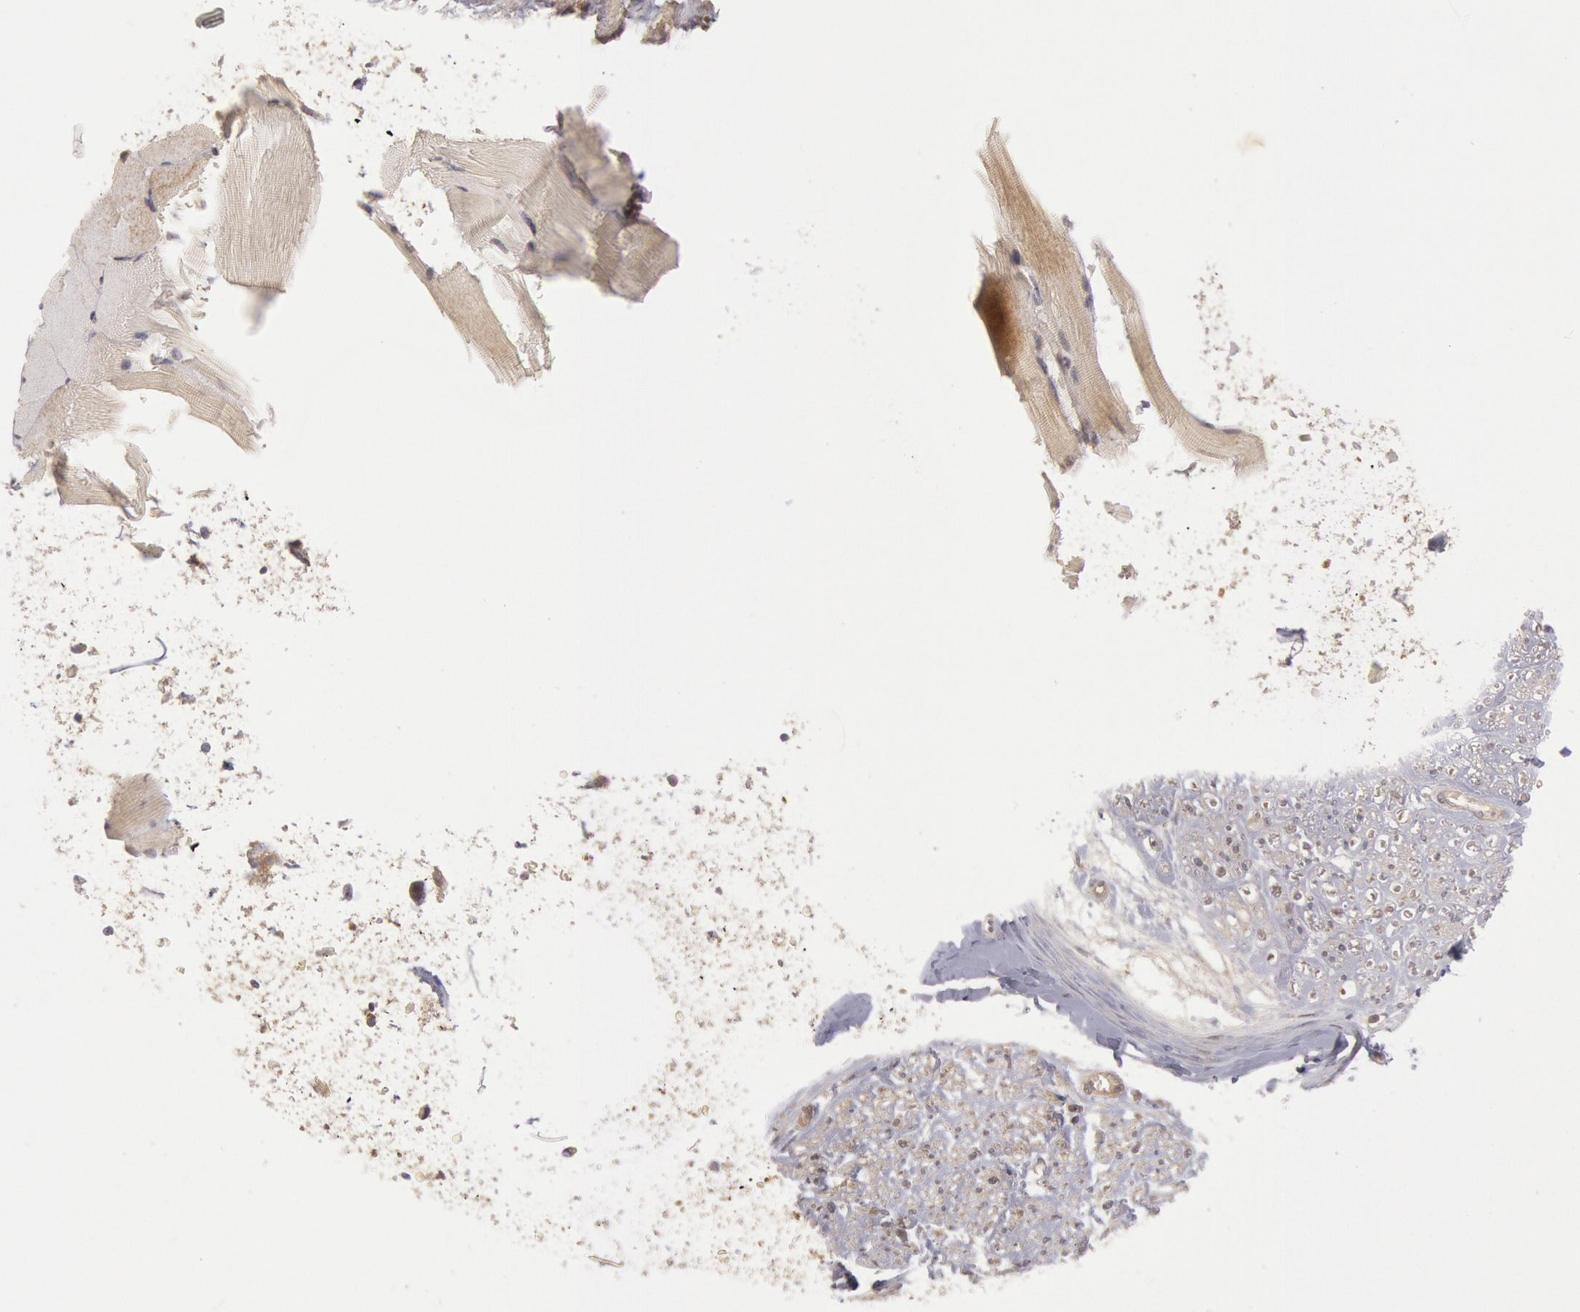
{"staining": {"intensity": "weak", "quantity": ">75%", "location": "cytoplasmic/membranous"}, "tissue": "adipose tissue", "cell_type": "Adipocytes", "image_type": "normal", "snomed": [{"axis": "morphology", "description": "Normal tissue, NOS"}, {"axis": "morphology", "description": "Squamous cell carcinoma, NOS"}, {"axis": "topography", "description": "Skin"}, {"axis": "topography", "description": "Peripheral nerve tissue"}], "caption": "A low amount of weak cytoplasmic/membranous staining is present in about >75% of adipocytes in unremarkable adipose tissue.", "gene": "BRAF", "patient": {"sex": "male", "age": 83}}